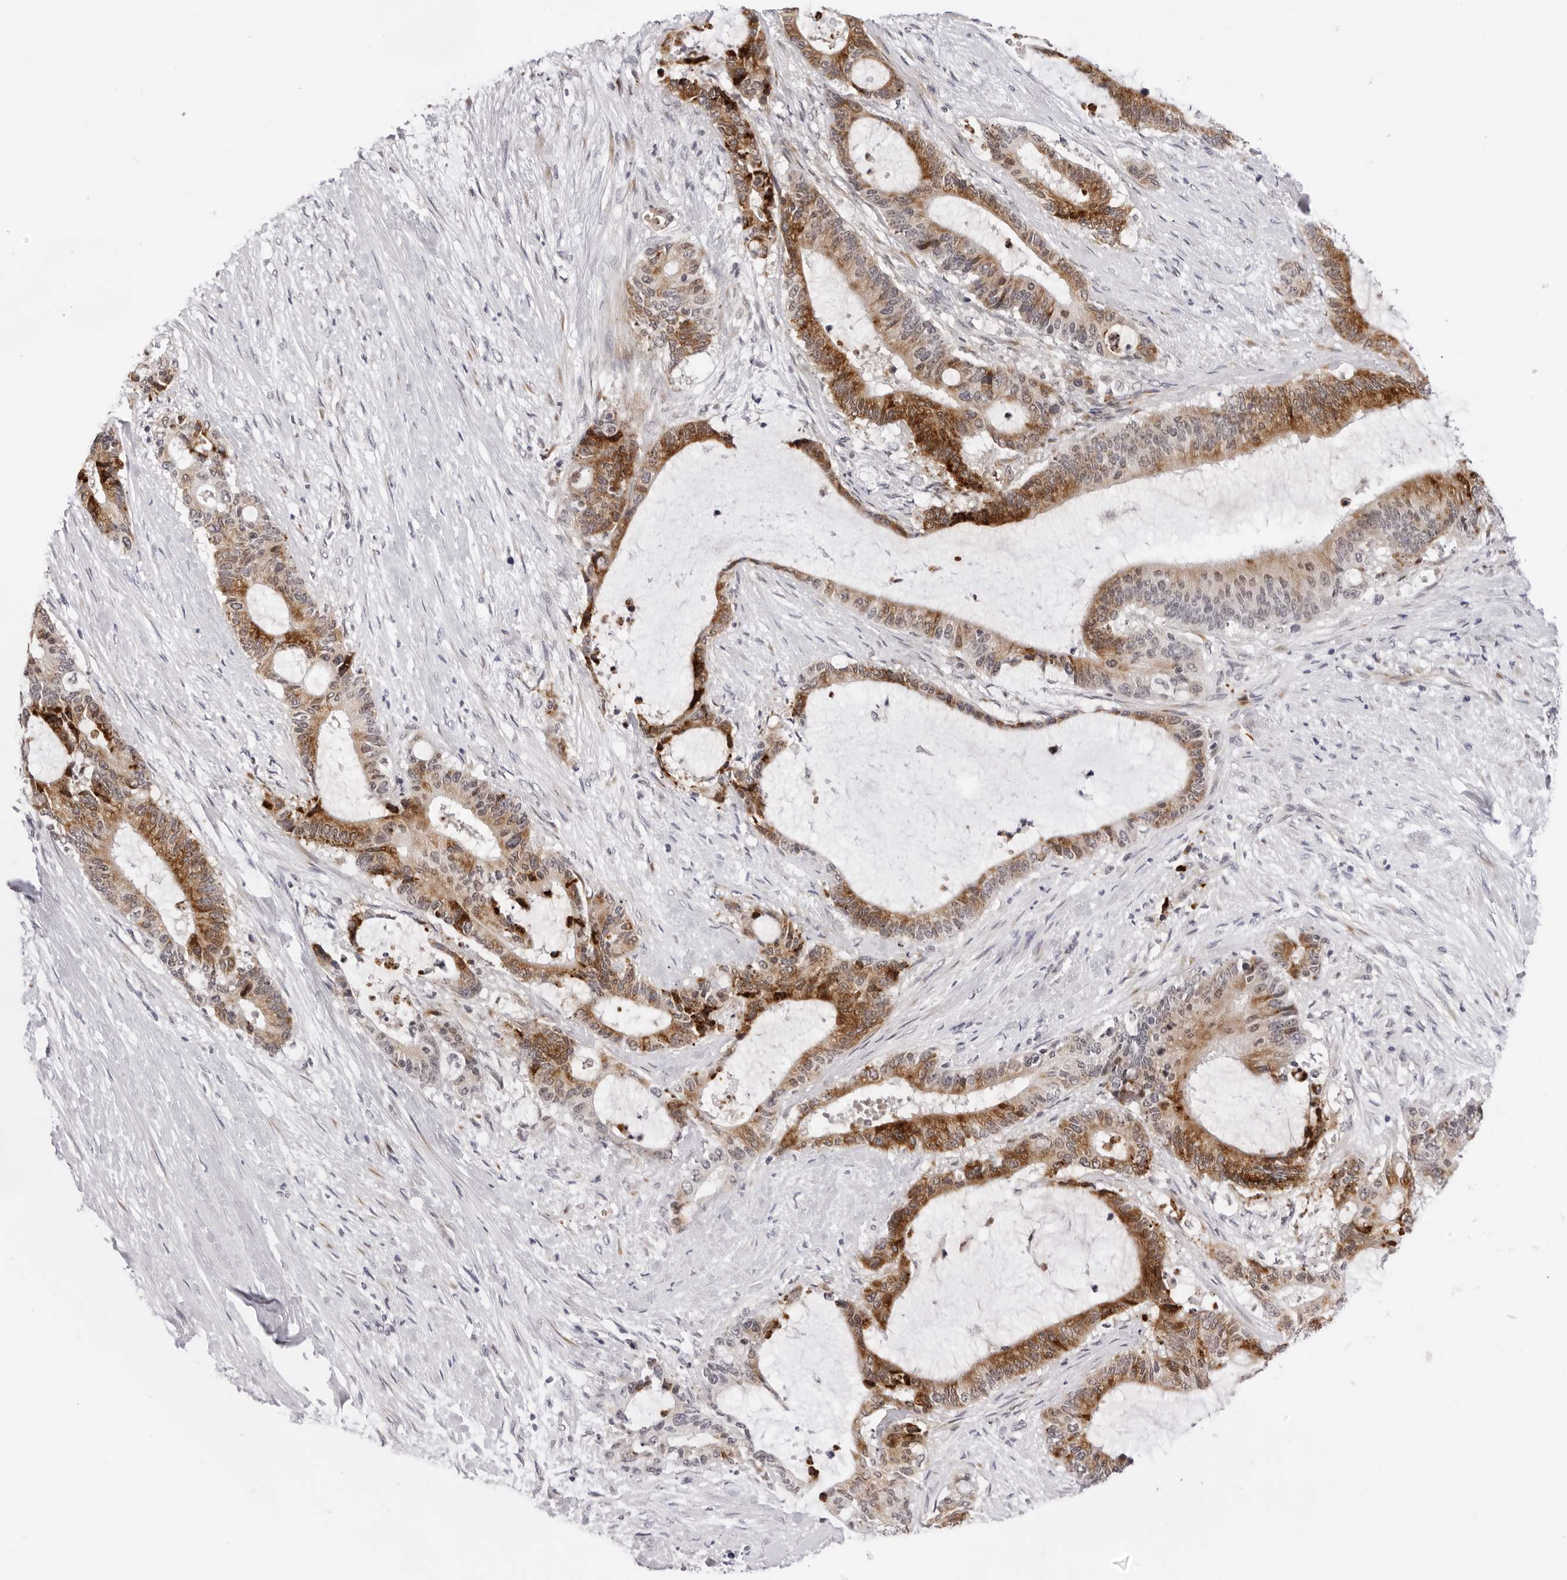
{"staining": {"intensity": "moderate", "quantity": ">75%", "location": "cytoplasmic/membranous"}, "tissue": "liver cancer", "cell_type": "Tumor cells", "image_type": "cancer", "snomed": [{"axis": "morphology", "description": "Normal tissue, NOS"}, {"axis": "morphology", "description": "Cholangiocarcinoma"}, {"axis": "topography", "description": "Liver"}, {"axis": "topography", "description": "Peripheral nerve tissue"}], "caption": "Immunohistochemistry (IHC) of human cholangiocarcinoma (liver) reveals medium levels of moderate cytoplasmic/membranous staining in approximately >75% of tumor cells.", "gene": "IL17RA", "patient": {"sex": "female", "age": 73}}